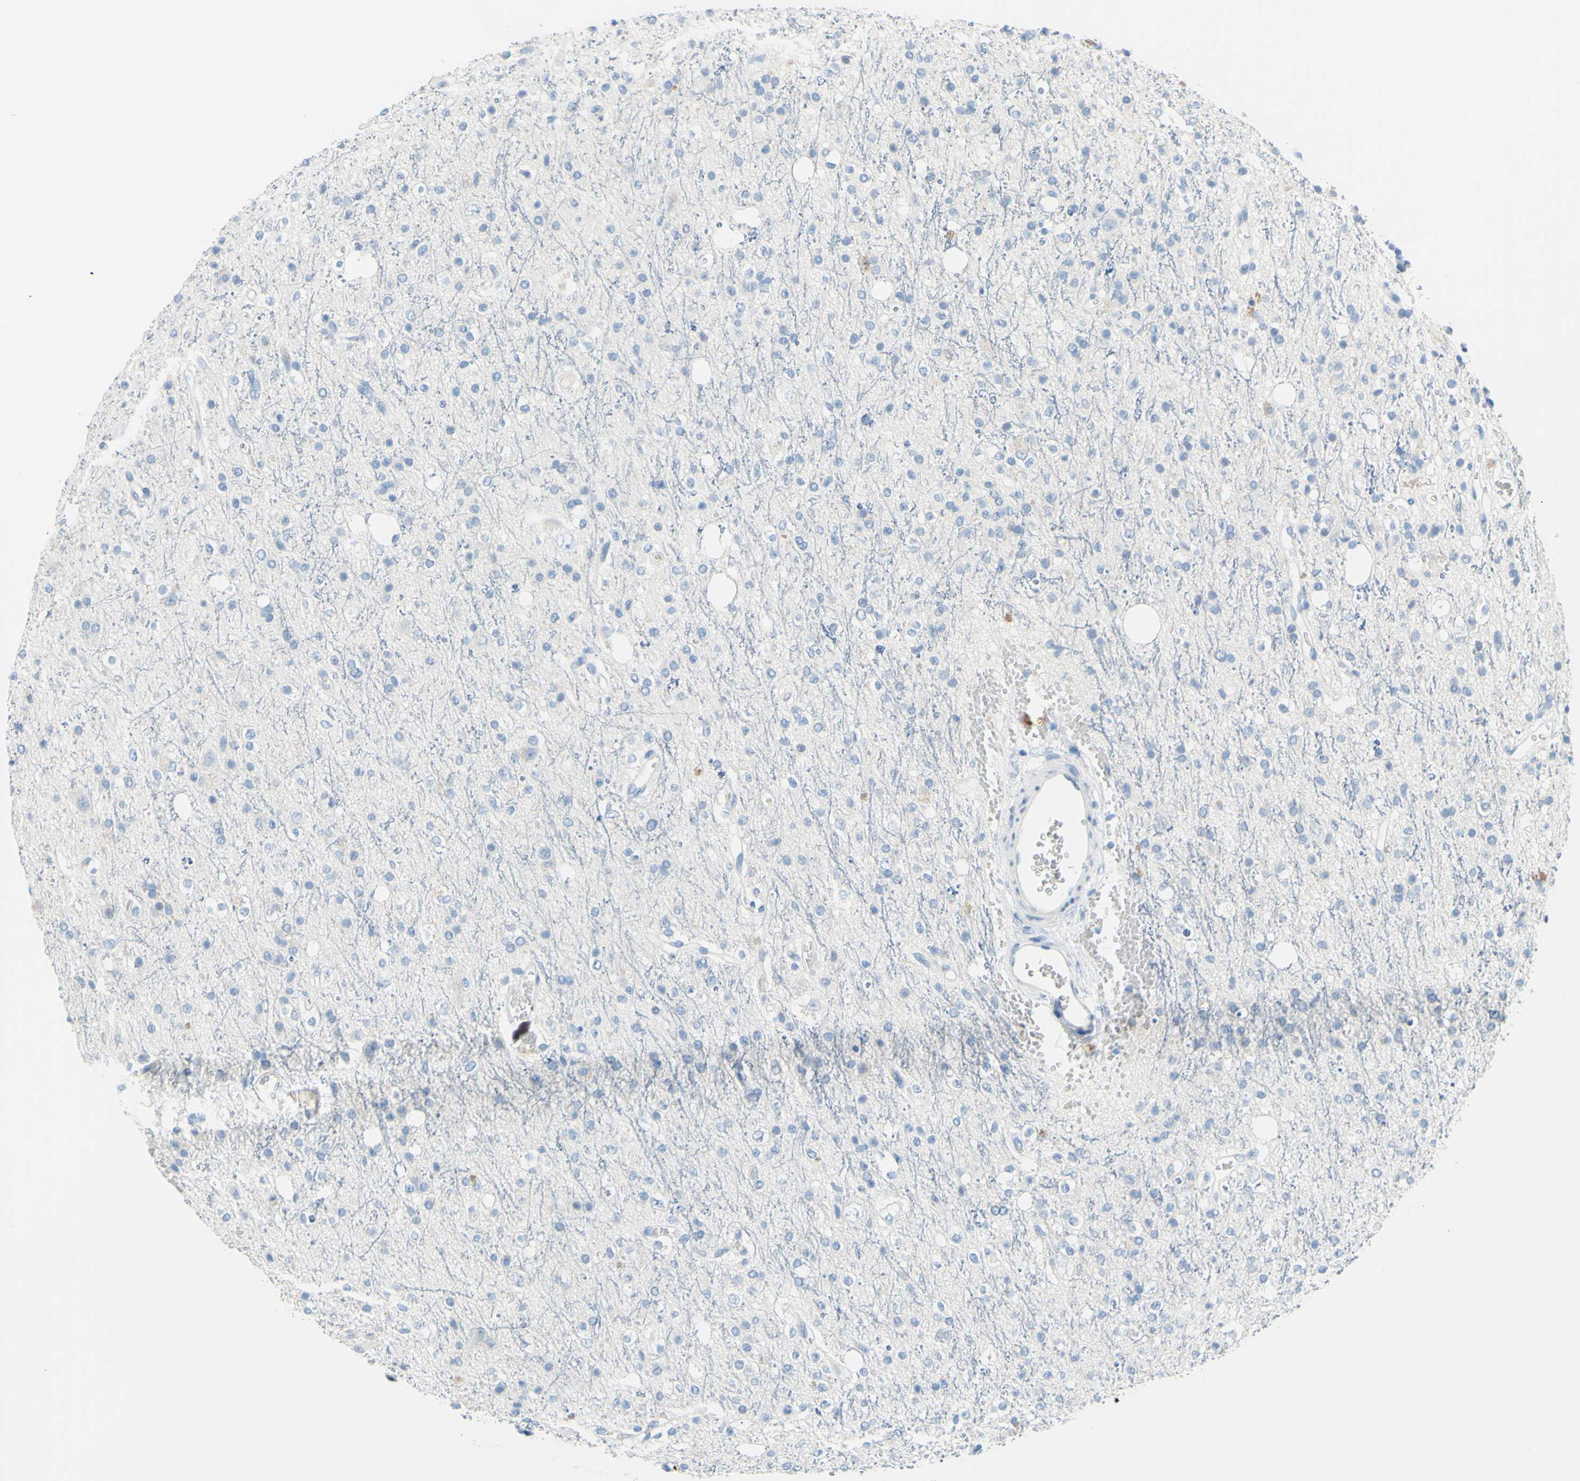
{"staining": {"intensity": "negative", "quantity": "none", "location": "none"}, "tissue": "glioma", "cell_type": "Tumor cells", "image_type": "cancer", "snomed": [{"axis": "morphology", "description": "Glioma, malignant, High grade"}, {"axis": "topography", "description": "Brain"}], "caption": "Immunohistochemistry (IHC) histopathology image of malignant high-grade glioma stained for a protein (brown), which reveals no staining in tumor cells. (DAB immunohistochemistry (IHC) visualized using brightfield microscopy, high magnification).", "gene": "DCT", "patient": {"sex": "male", "age": 47}}